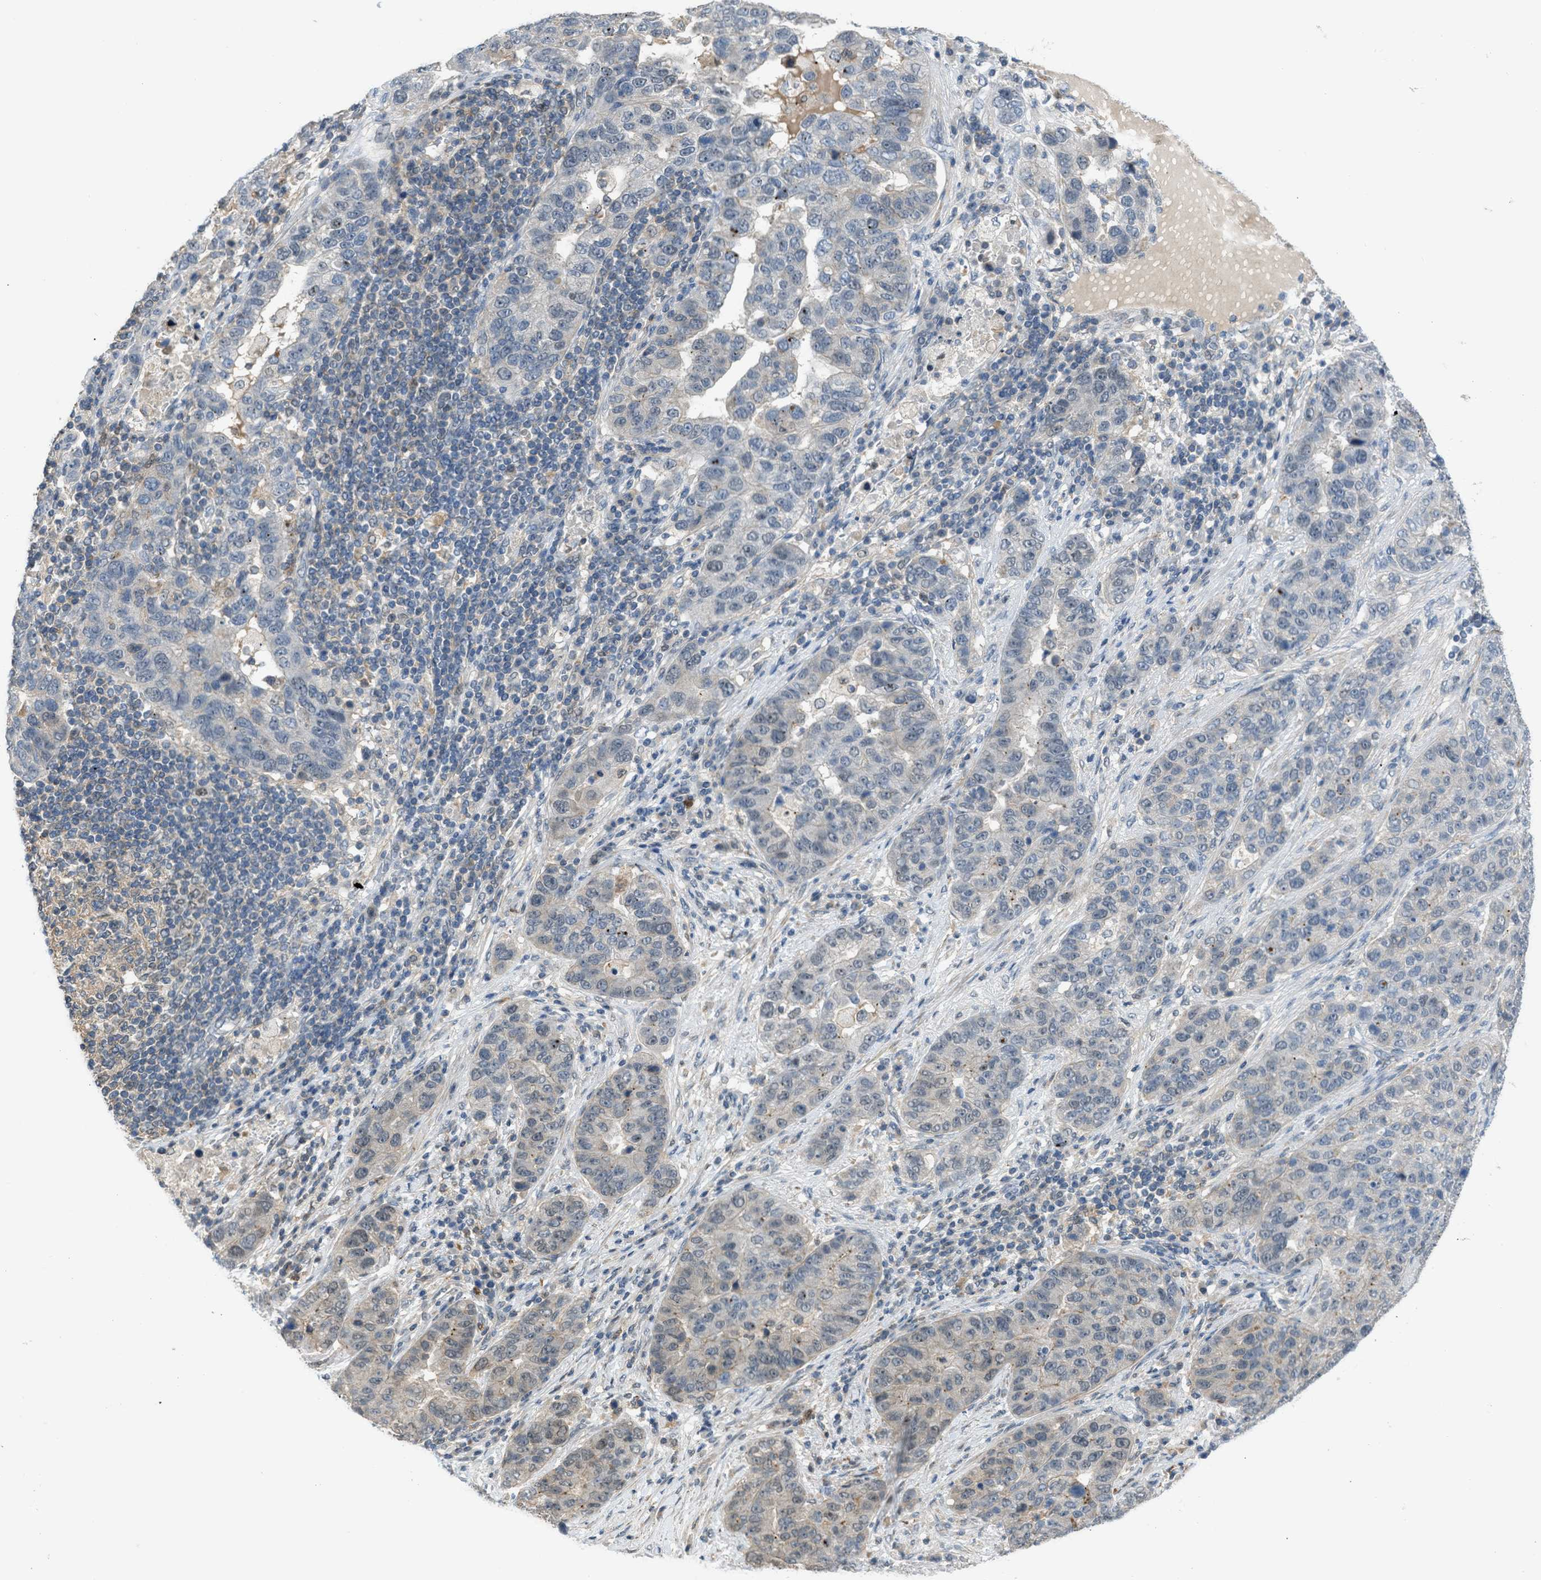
{"staining": {"intensity": "weak", "quantity": "<25%", "location": "cytoplasmic/membranous"}, "tissue": "pancreatic cancer", "cell_type": "Tumor cells", "image_type": "cancer", "snomed": [{"axis": "morphology", "description": "Adenocarcinoma, NOS"}, {"axis": "topography", "description": "Pancreas"}], "caption": "Immunohistochemistry of human pancreatic cancer exhibits no positivity in tumor cells.", "gene": "TTBK2", "patient": {"sex": "female", "age": 61}}